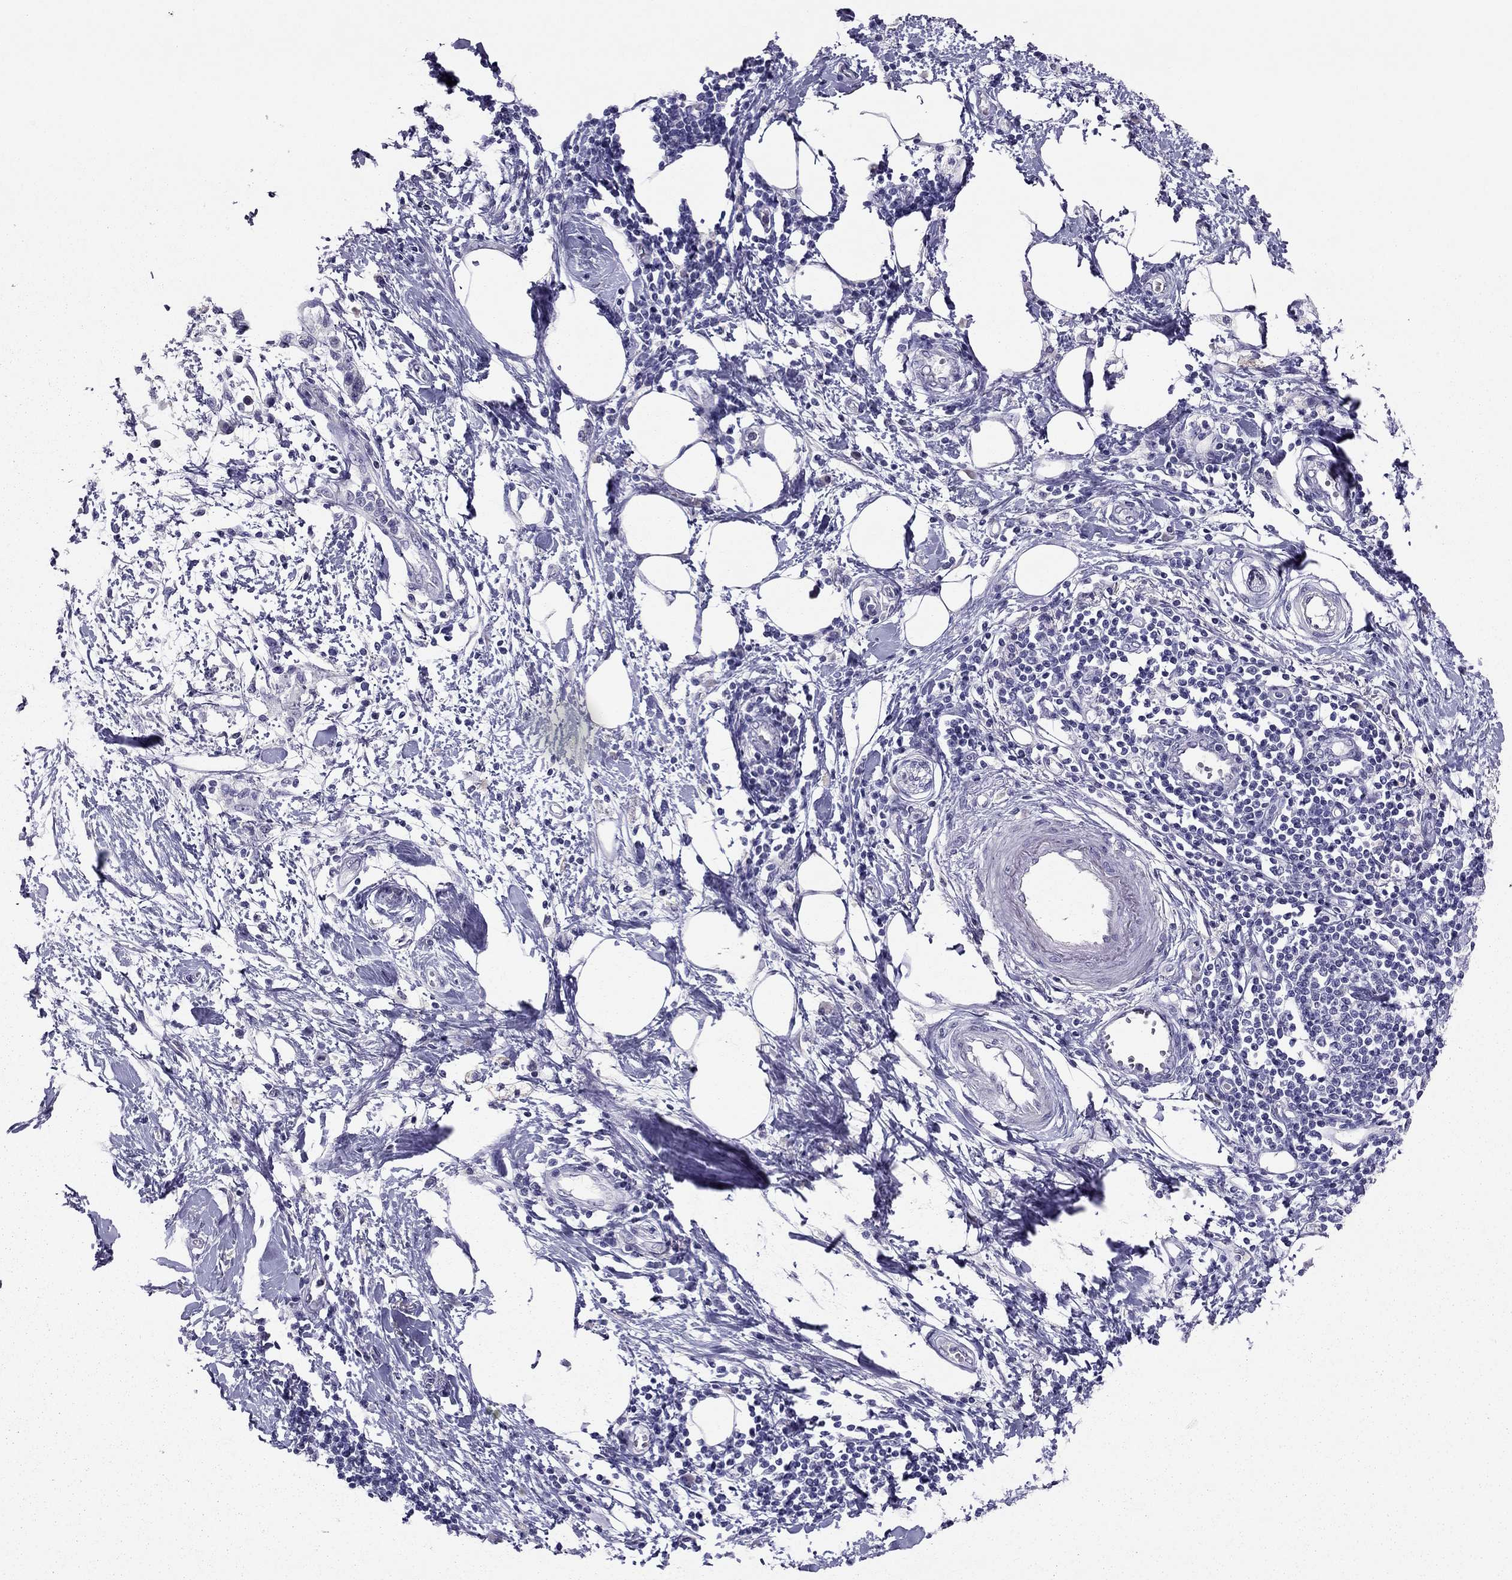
{"staining": {"intensity": "negative", "quantity": "none", "location": "none"}, "tissue": "pancreatic cancer", "cell_type": "Tumor cells", "image_type": "cancer", "snomed": [{"axis": "morphology", "description": "Normal tissue, NOS"}, {"axis": "morphology", "description": "Adenocarcinoma, NOS"}, {"axis": "topography", "description": "Pancreas"}, {"axis": "topography", "description": "Duodenum"}], "caption": "Immunohistochemistry image of neoplastic tissue: adenocarcinoma (pancreatic) stained with DAB displays no significant protein expression in tumor cells.", "gene": "RHO", "patient": {"sex": "female", "age": 60}}